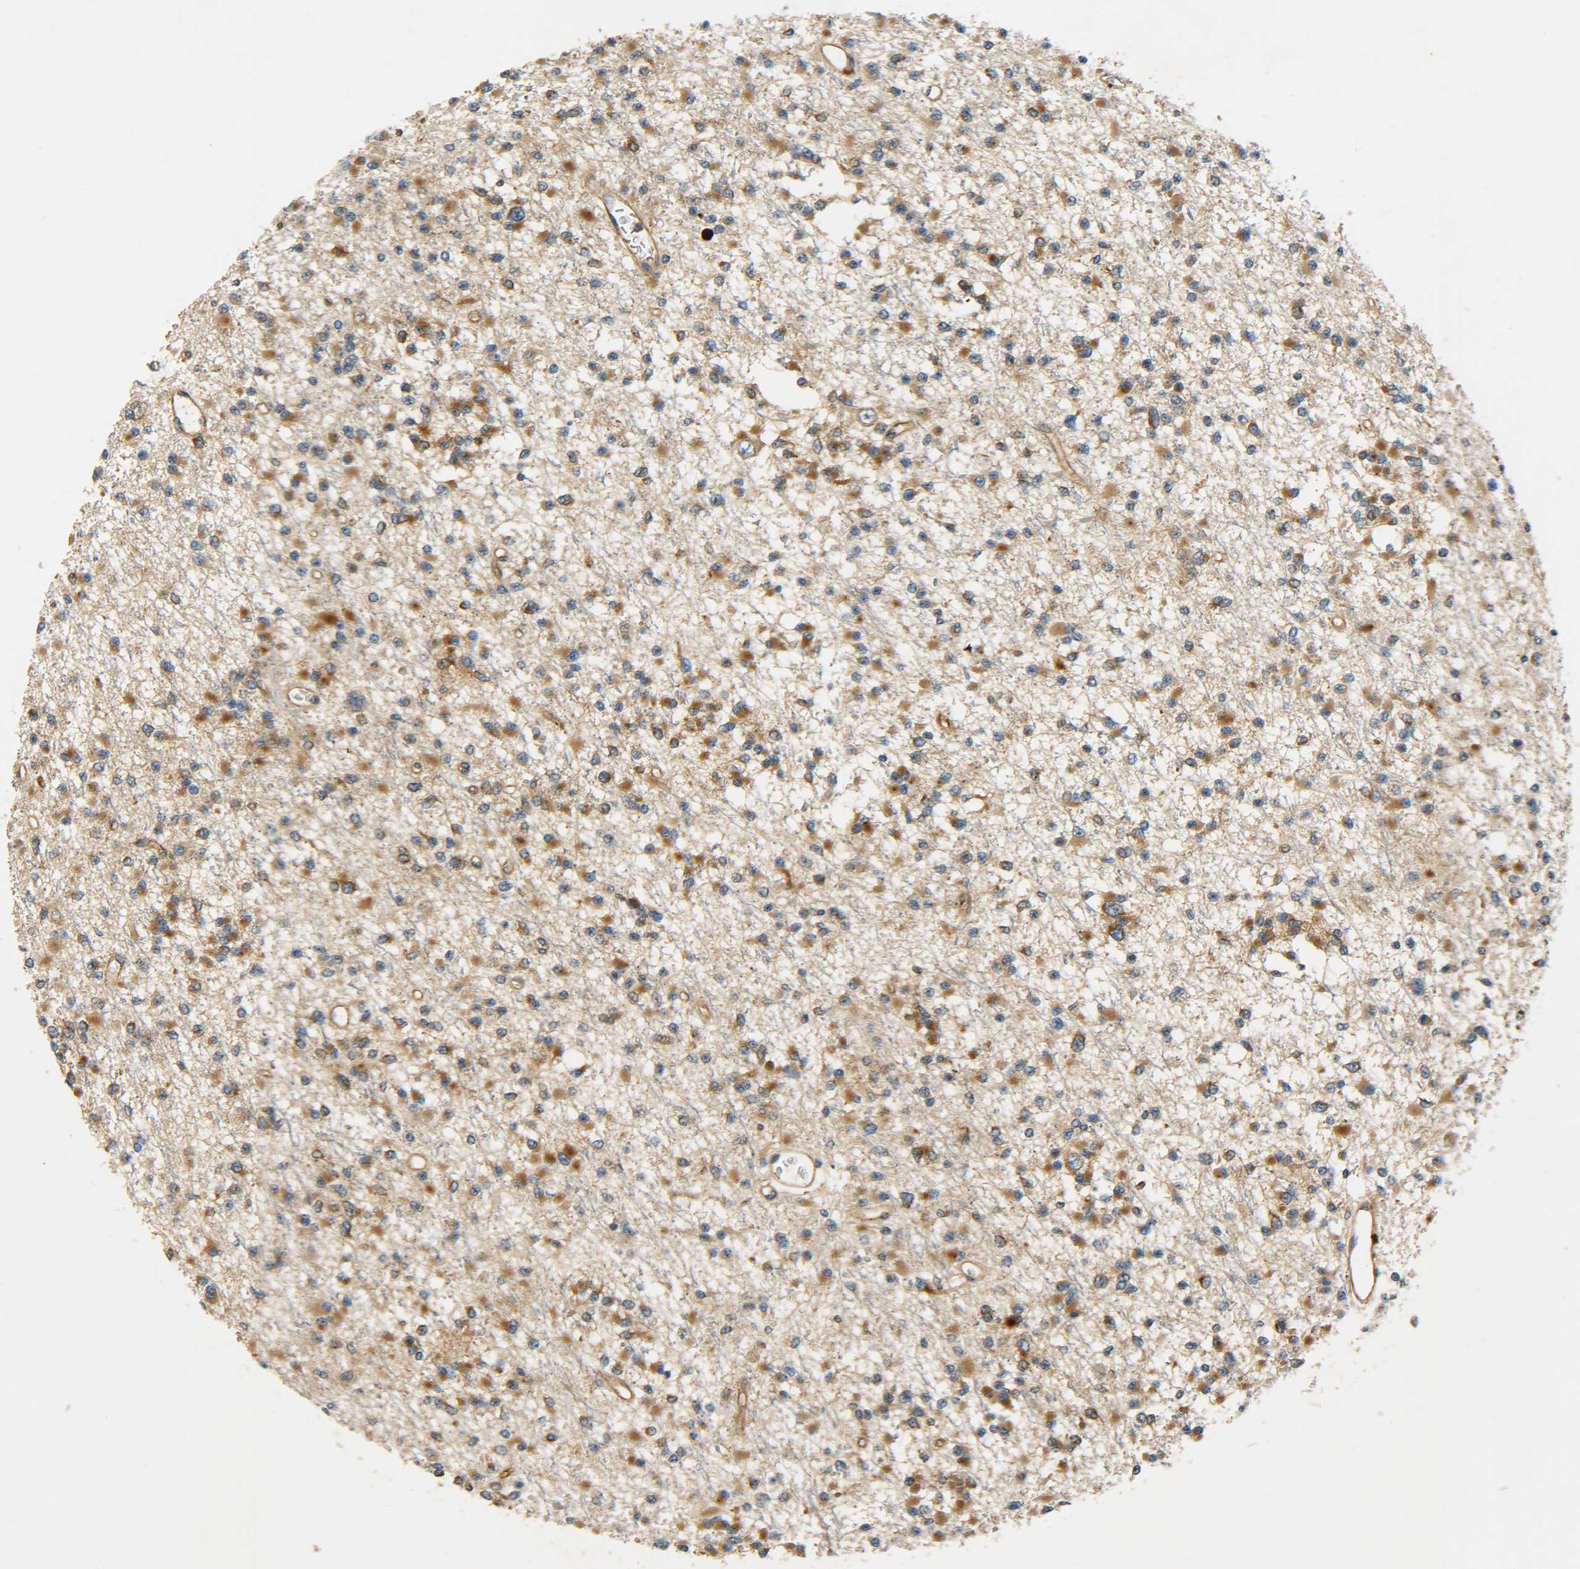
{"staining": {"intensity": "moderate", "quantity": "25%-75%", "location": "cytoplasmic/membranous"}, "tissue": "glioma", "cell_type": "Tumor cells", "image_type": "cancer", "snomed": [{"axis": "morphology", "description": "Glioma, malignant, Low grade"}, {"axis": "topography", "description": "Brain"}], "caption": "Glioma tissue reveals moderate cytoplasmic/membranous positivity in approximately 25%-75% of tumor cells", "gene": "LRCH3", "patient": {"sex": "female", "age": 22}}